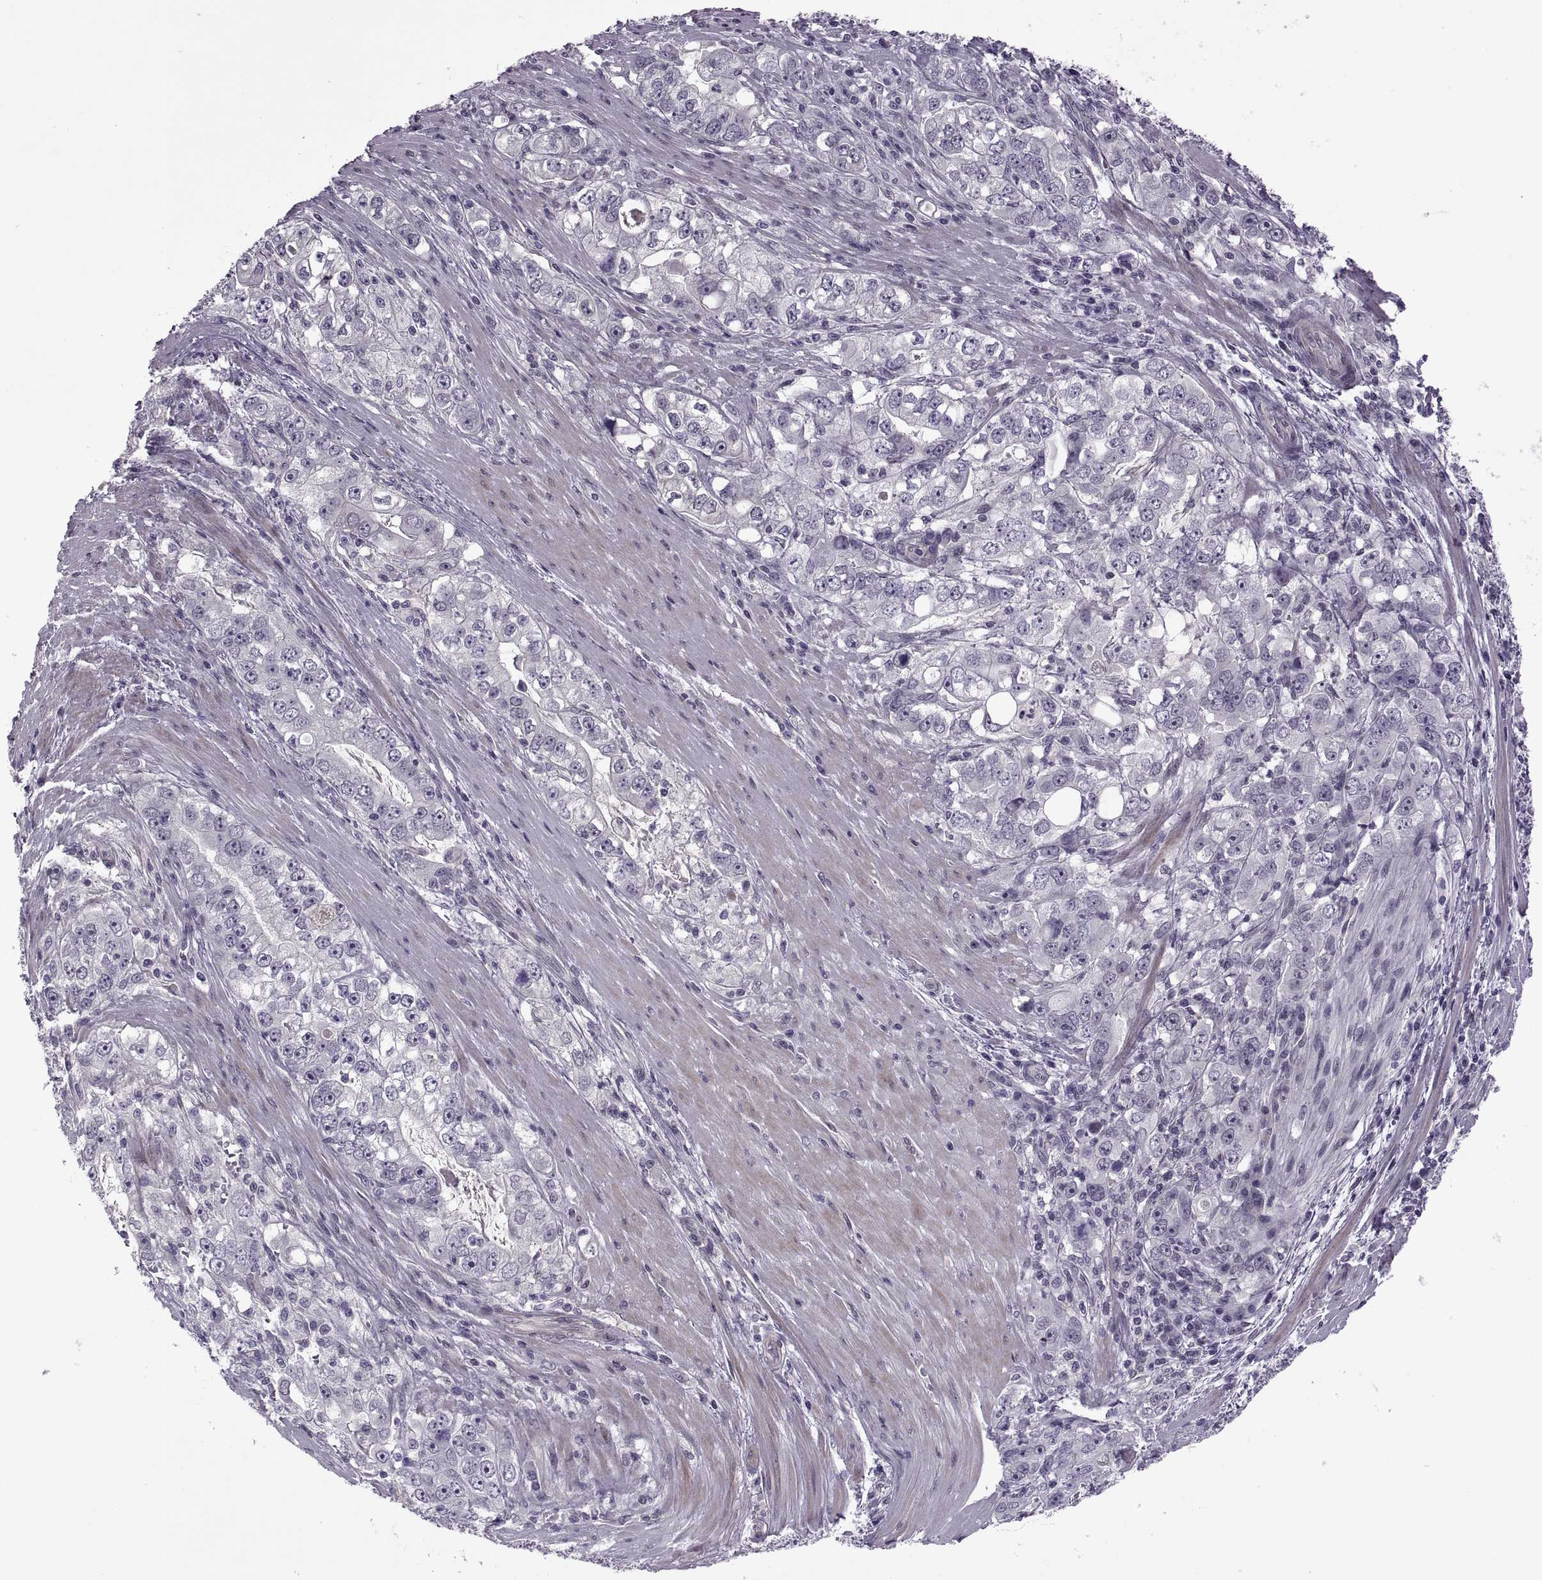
{"staining": {"intensity": "negative", "quantity": "none", "location": "none"}, "tissue": "stomach cancer", "cell_type": "Tumor cells", "image_type": "cancer", "snomed": [{"axis": "morphology", "description": "Adenocarcinoma, NOS"}, {"axis": "topography", "description": "Stomach, lower"}], "caption": "This histopathology image is of stomach cancer stained with immunohistochemistry (IHC) to label a protein in brown with the nuclei are counter-stained blue. There is no expression in tumor cells. (DAB (3,3'-diaminobenzidine) IHC with hematoxylin counter stain).", "gene": "ODF3", "patient": {"sex": "female", "age": 72}}